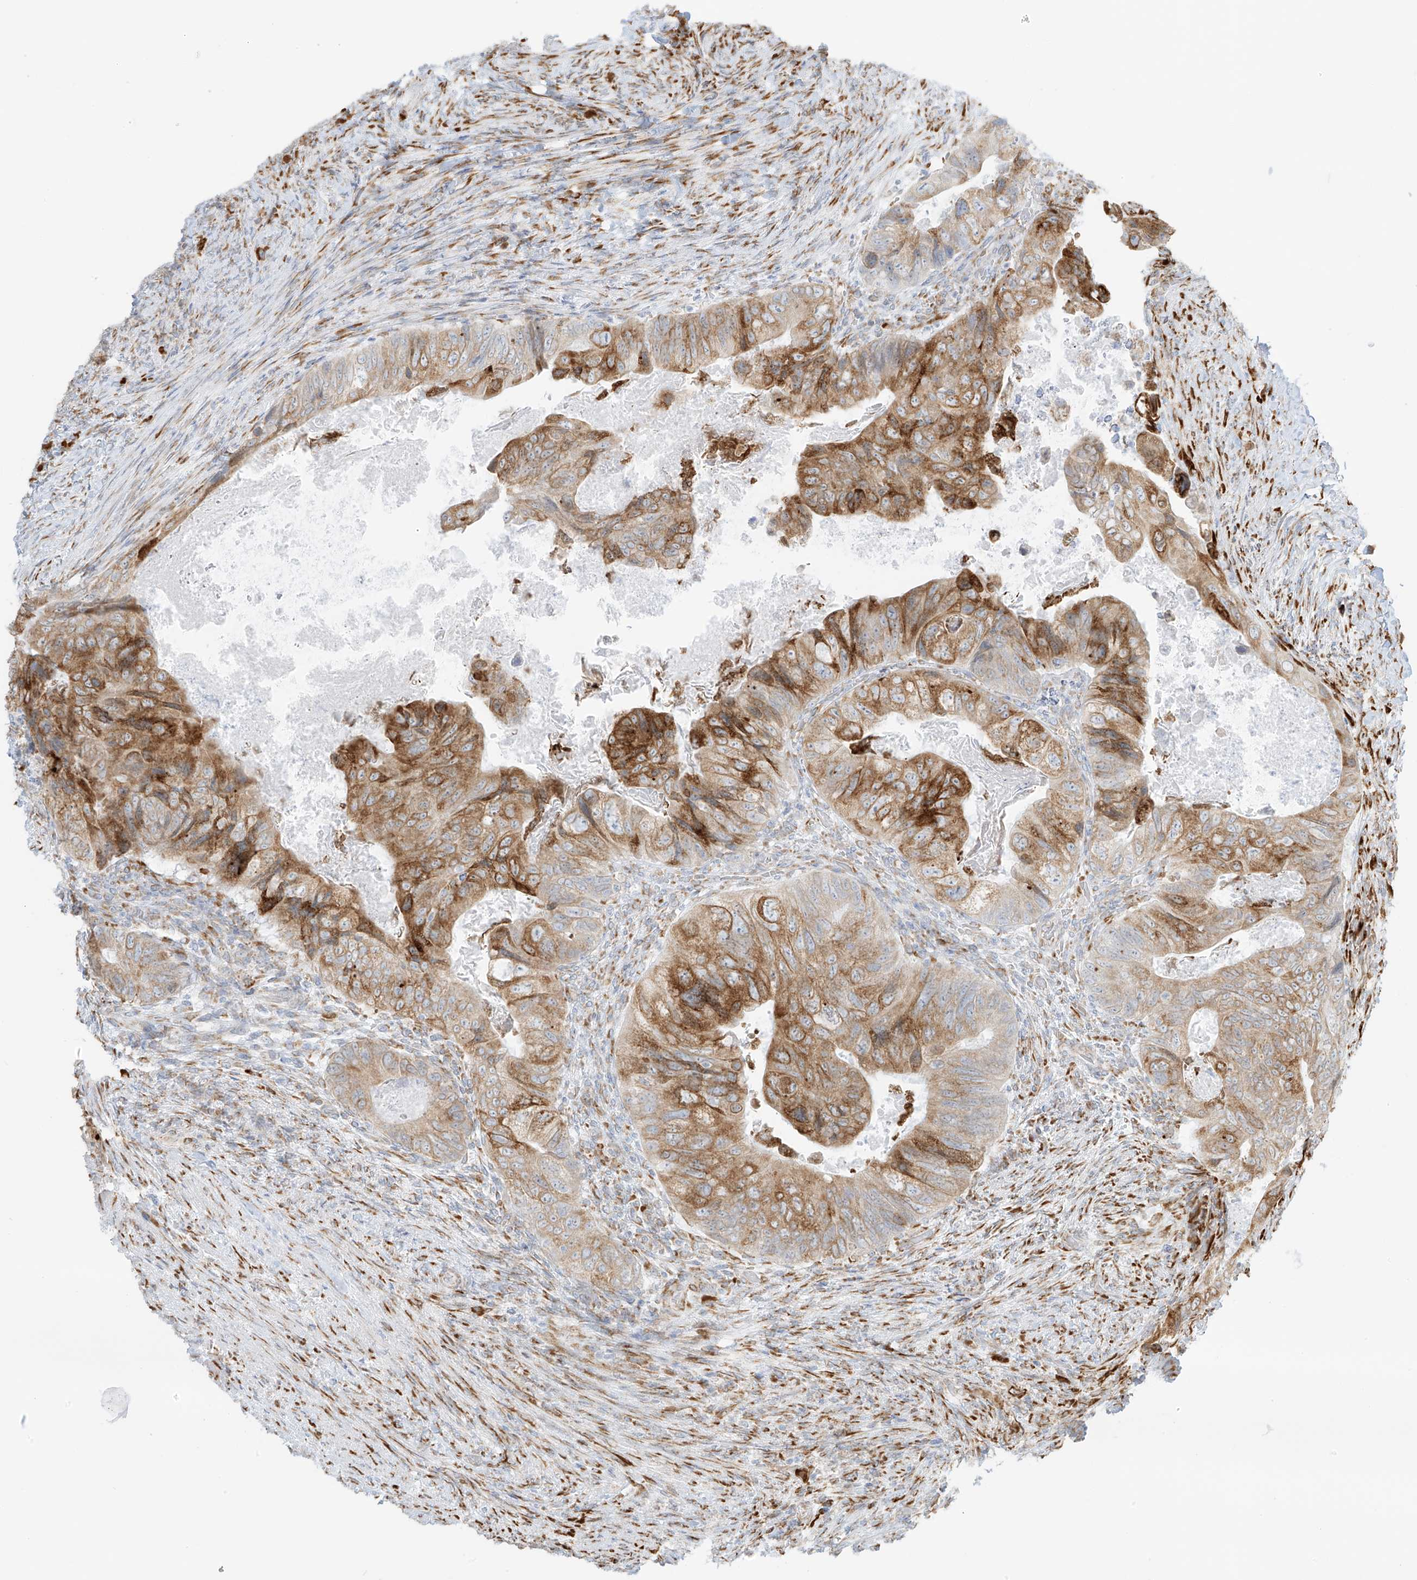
{"staining": {"intensity": "strong", "quantity": ">75%", "location": "cytoplasmic/membranous"}, "tissue": "colorectal cancer", "cell_type": "Tumor cells", "image_type": "cancer", "snomed": [{"axis": "morphology", "description": "Adenocarcinoma, NOS"}, {"axis": "topography", "description": "Rectum"}], "caption": "Brown immunohistochemical staining in human adenocarcinoma (colorectal) demonstrates strong cytoplasmic/membranous expression in about >75% of tumor cells.", "gene": "LRRC59", "patient": {"sex": "male", "age": 63}}